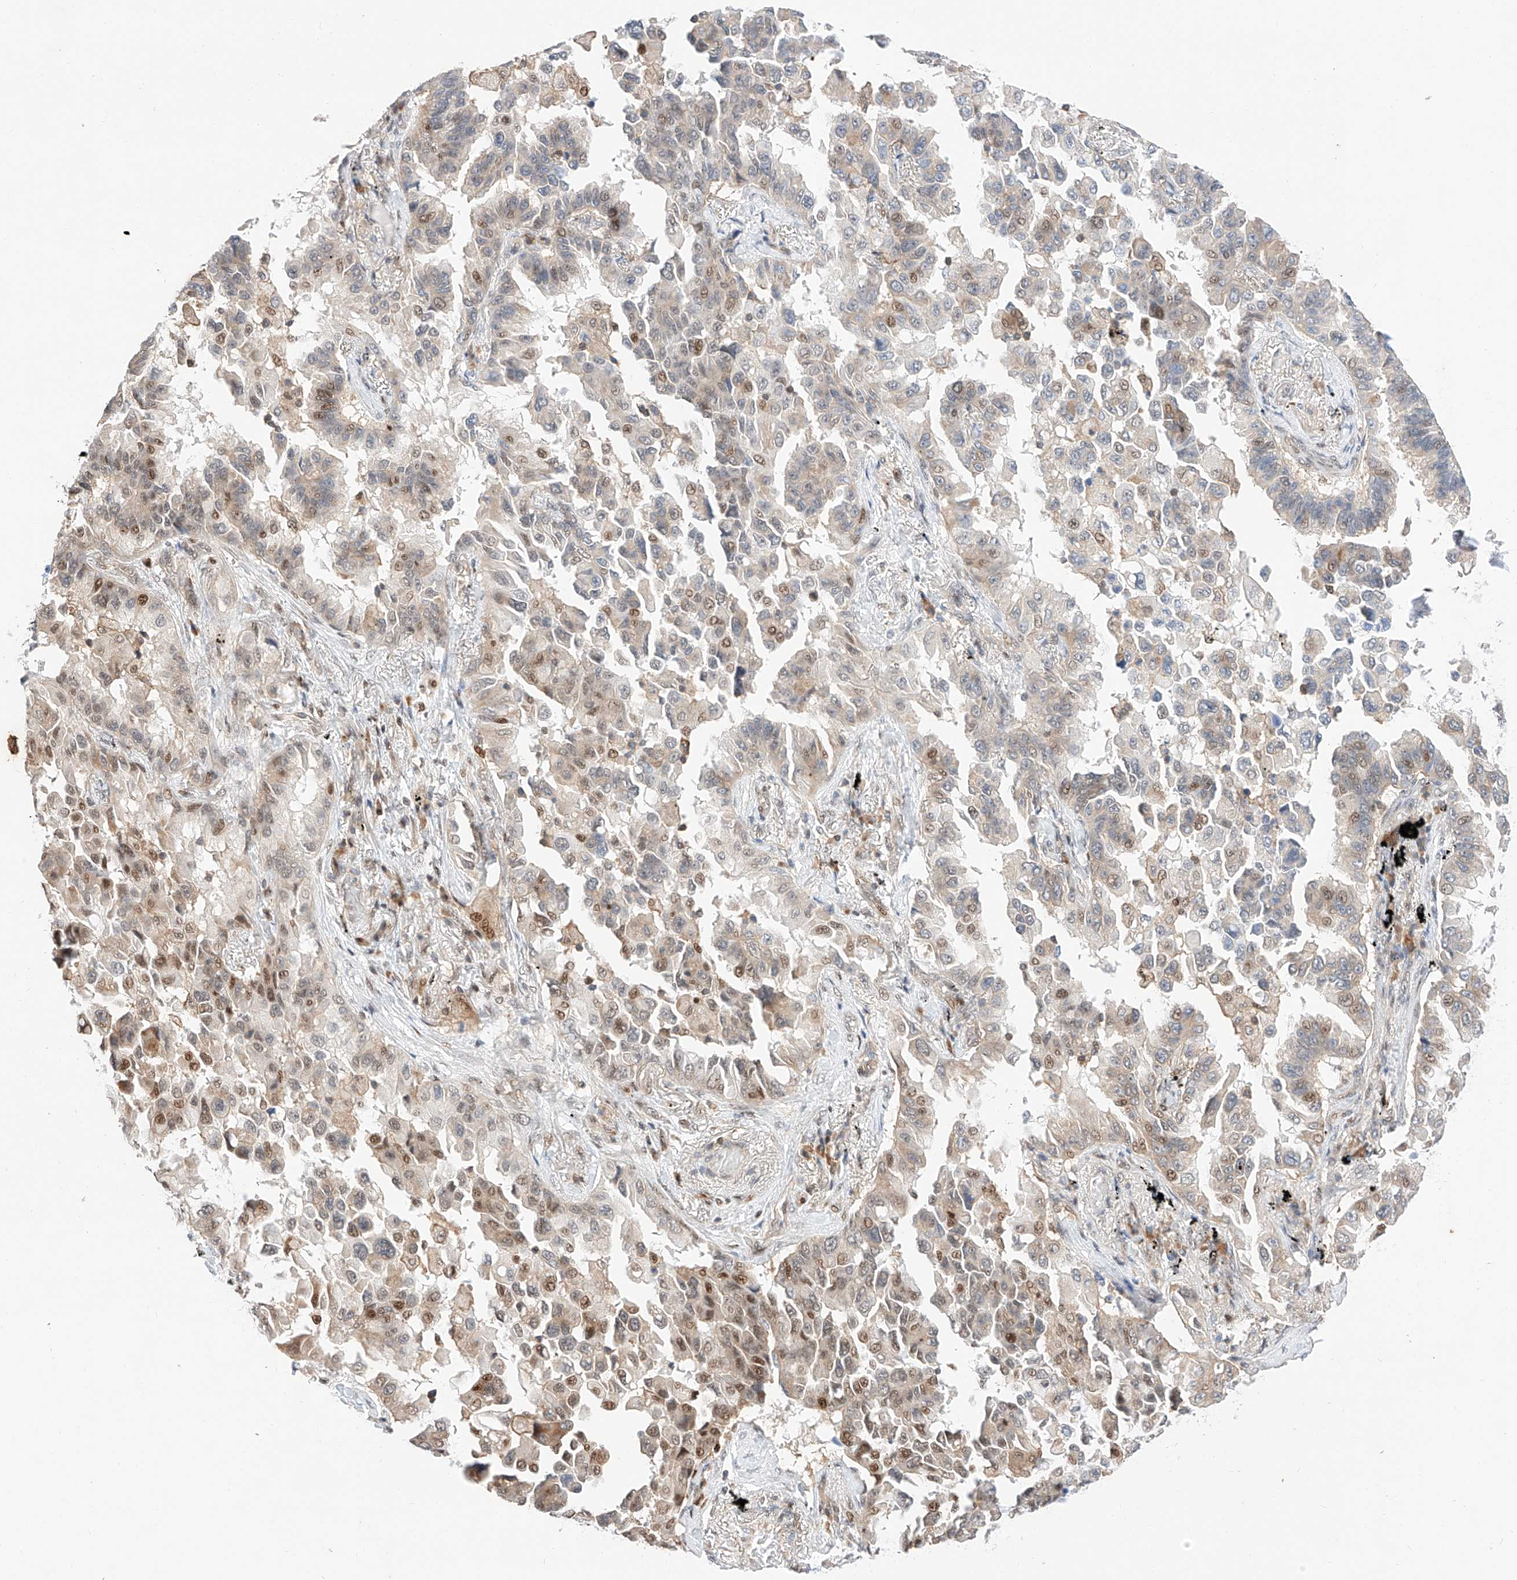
{"staining": {"intensity": "moderate", "quantity": "25%-75%", "location": "nuclear"}, "tissue": "lung cancer", "cell_type": "Tumor cells", "image_type": "cancer", "snomed": [{"axis": "morphology", "description": "Adenocarcinoma, NOS"}, {"axis": "topography", "description": "Lung"}], "caption": "Immunohistochemistry (DAB (3,3'-diaminobenzidine)) staining of human lung cancer (adenocarcinoma) displays moderate nuclear protein staining in approximately 25%-75% of tumor cells.", "gene": "HDAC9", "patient": {"sex": "female", "age": 67}}